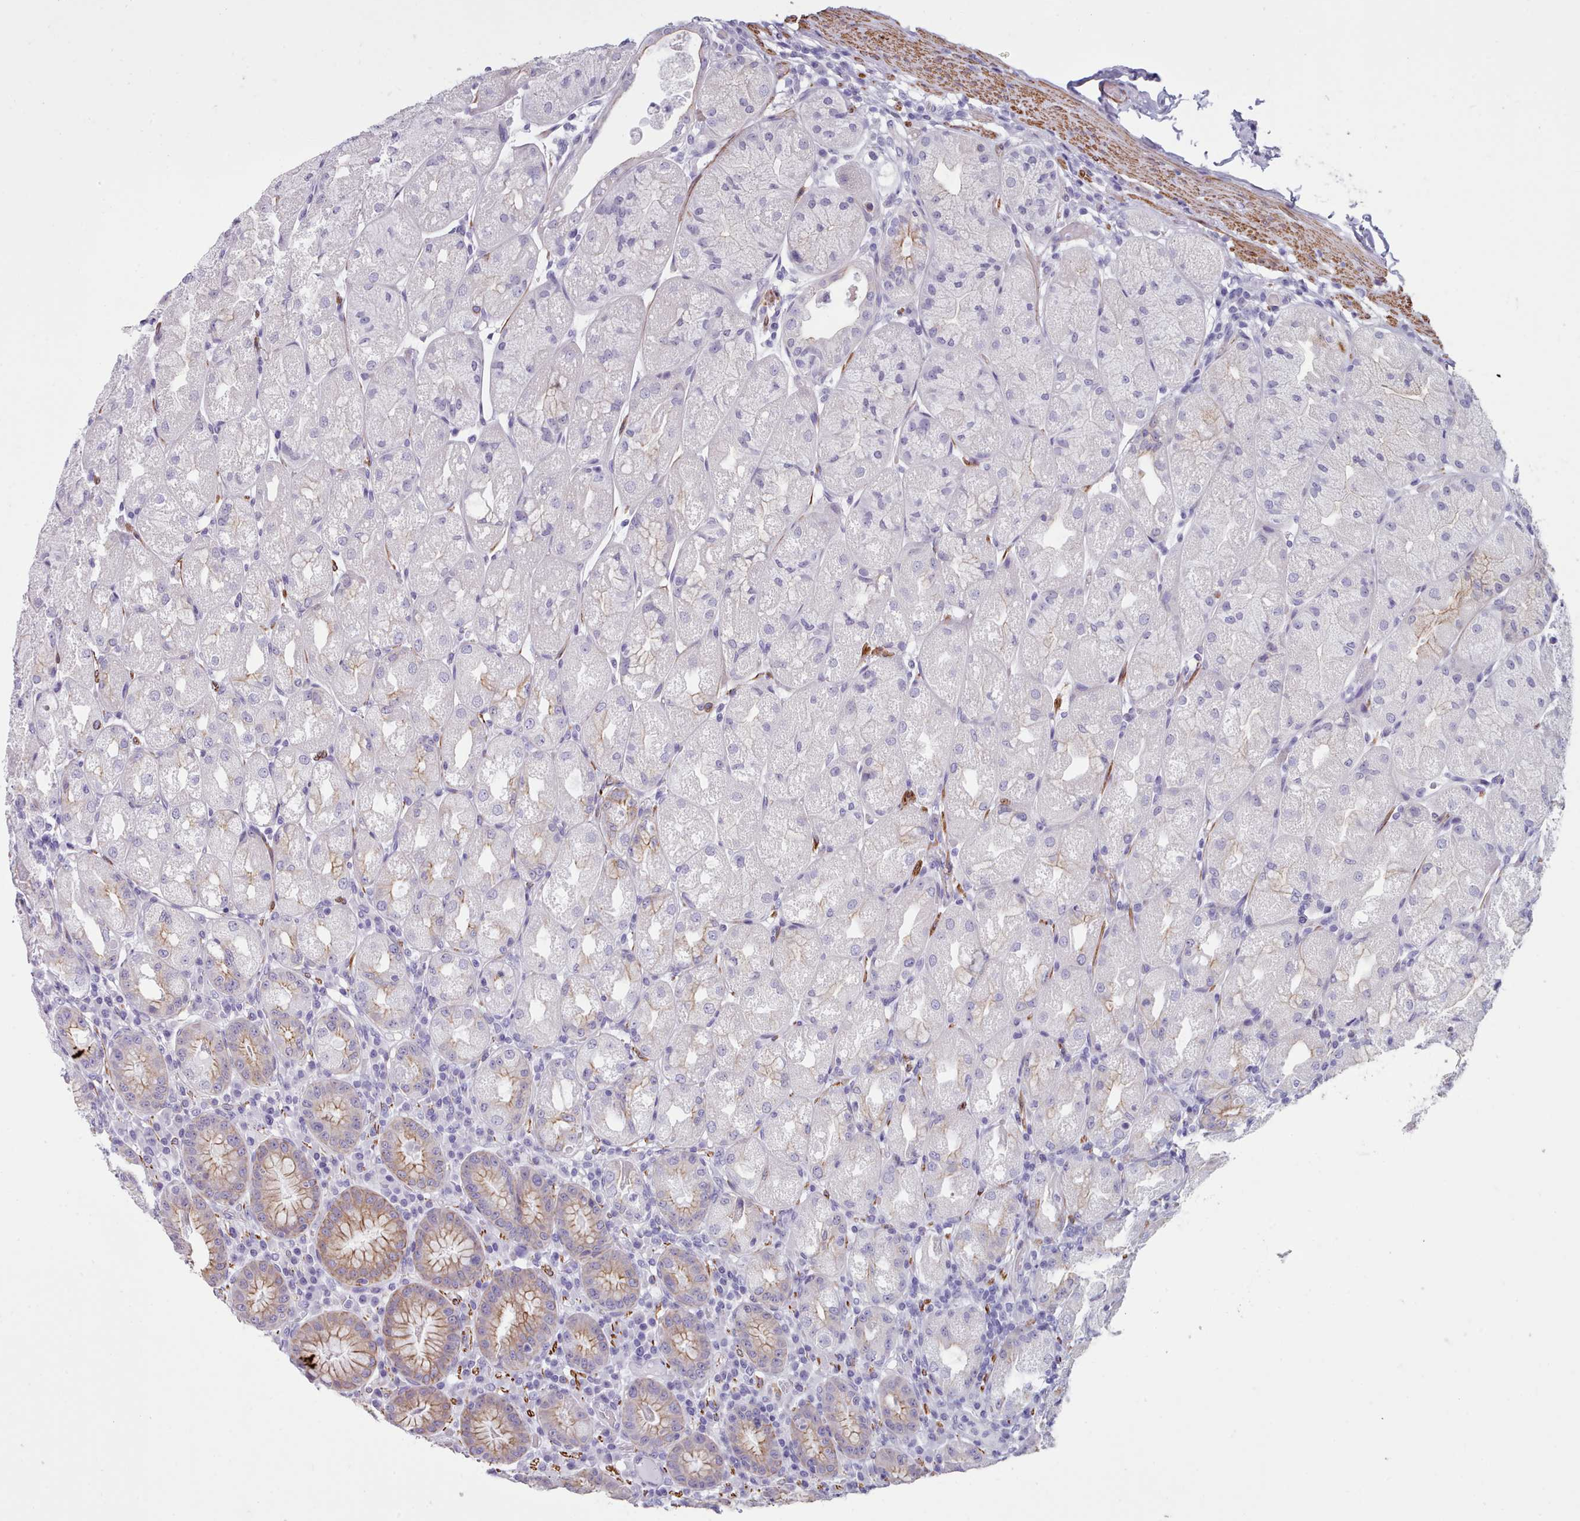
{"staining": {"intensity": "moderate", "quantity": "<25%", "location": "cytoplasmic/membranous"}, "tissue": "stomach", "cell_type": "Glandular cells", "image_type": "normal", "snomed": [{"axis": "morphology", "description": "Normal tissue, NOS"}, {"axis": "topography", "description": "Stomach, upper"}], "caption": "Protein staining exhibits moderate cytoplasmic/membranous positivity in about <25% of glandular cells in normal stomach.", "gene": "FPGS", "patient": {"sex": "male", "age": 52}}